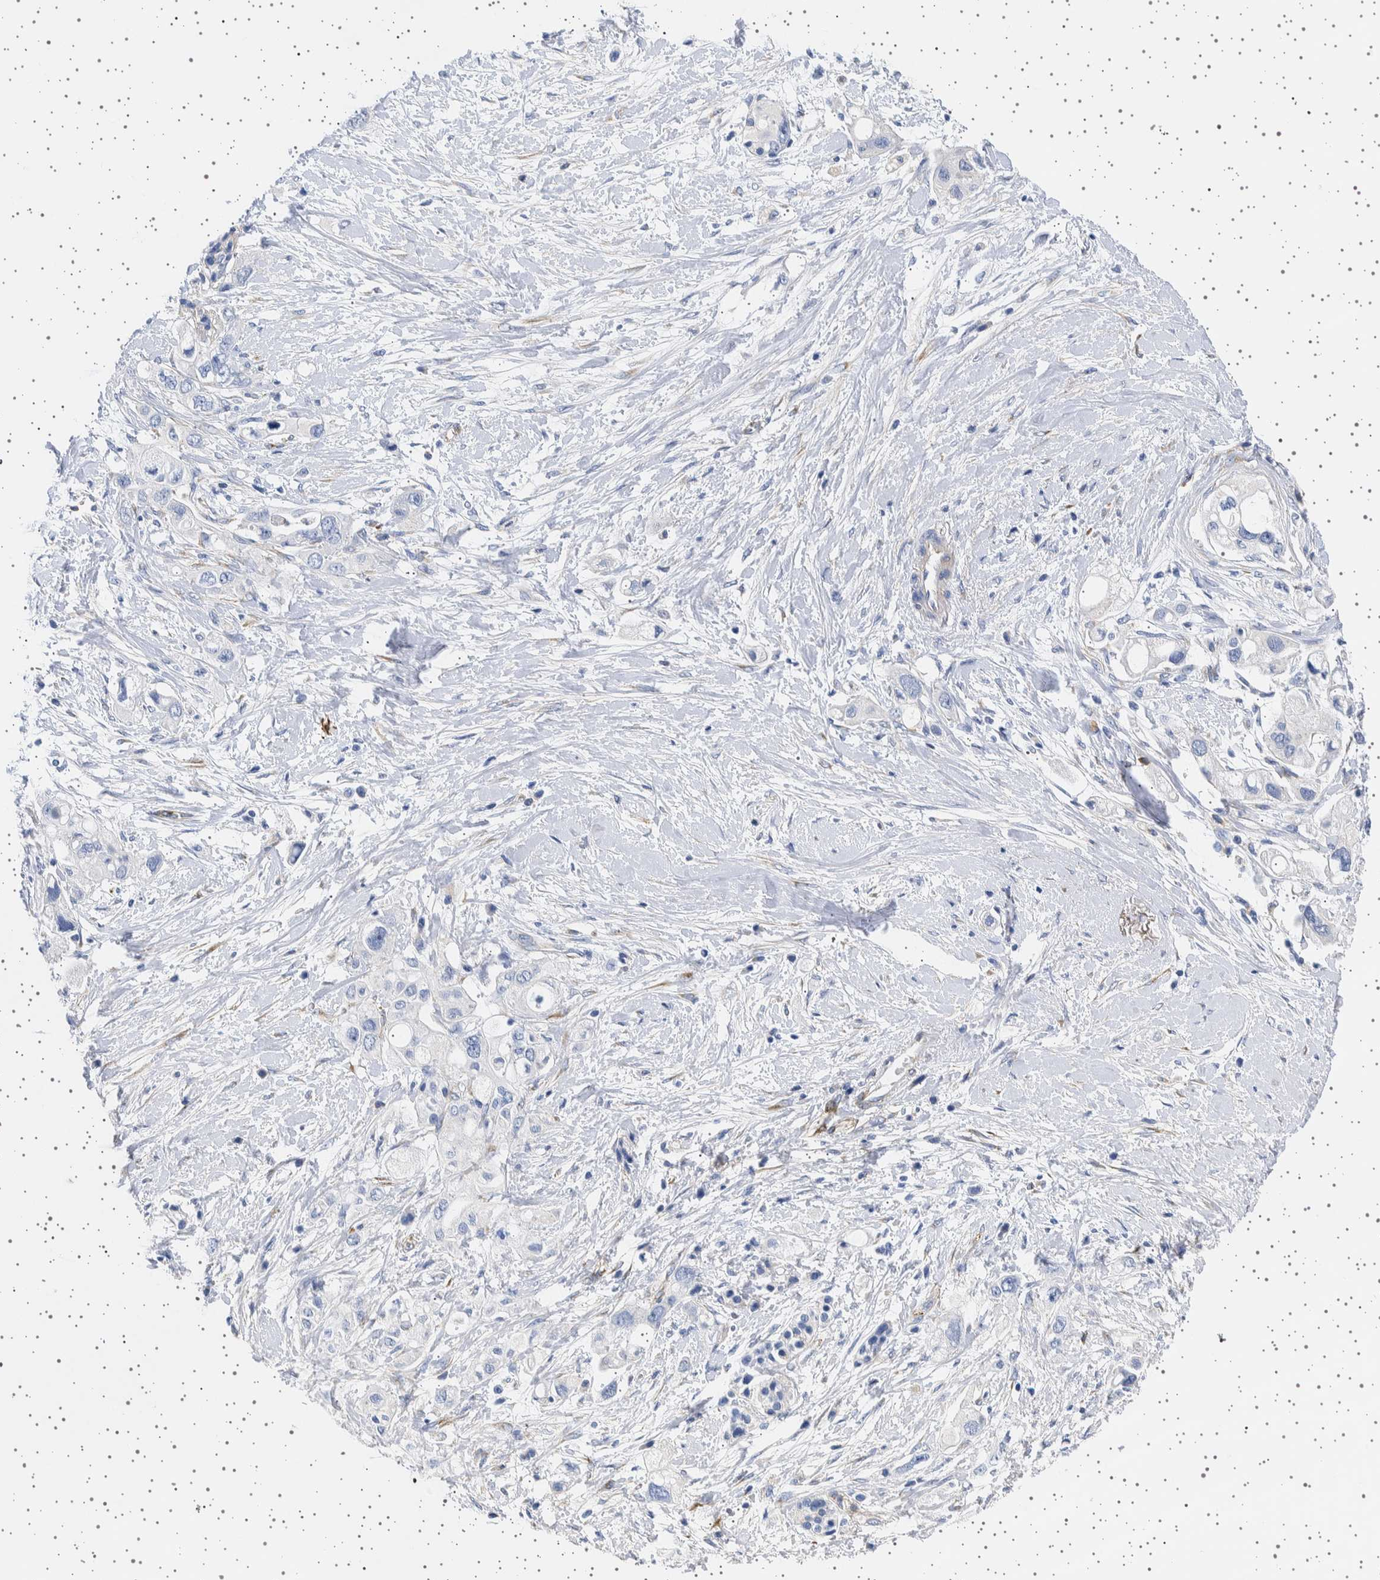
{"staining": {"intensity": "negative", "quantity": "none", "location": "none"}, "tissue": "pancreatic cancer", "cell_type": "Tumor cells", "image_type": "cancer", "snomed": [{"axis": "morphology", "description": "Adenocarcinoma, NOS"}, {"axis": "topography", "description": "Pancreas"}], "caption": "This is an IHC histopathology image of adenocarcinoma (pancreatic). There is no expression in tumor cells.", "gene": "SEPTIN4", "patient": {"sex": "female", "age": 56}}